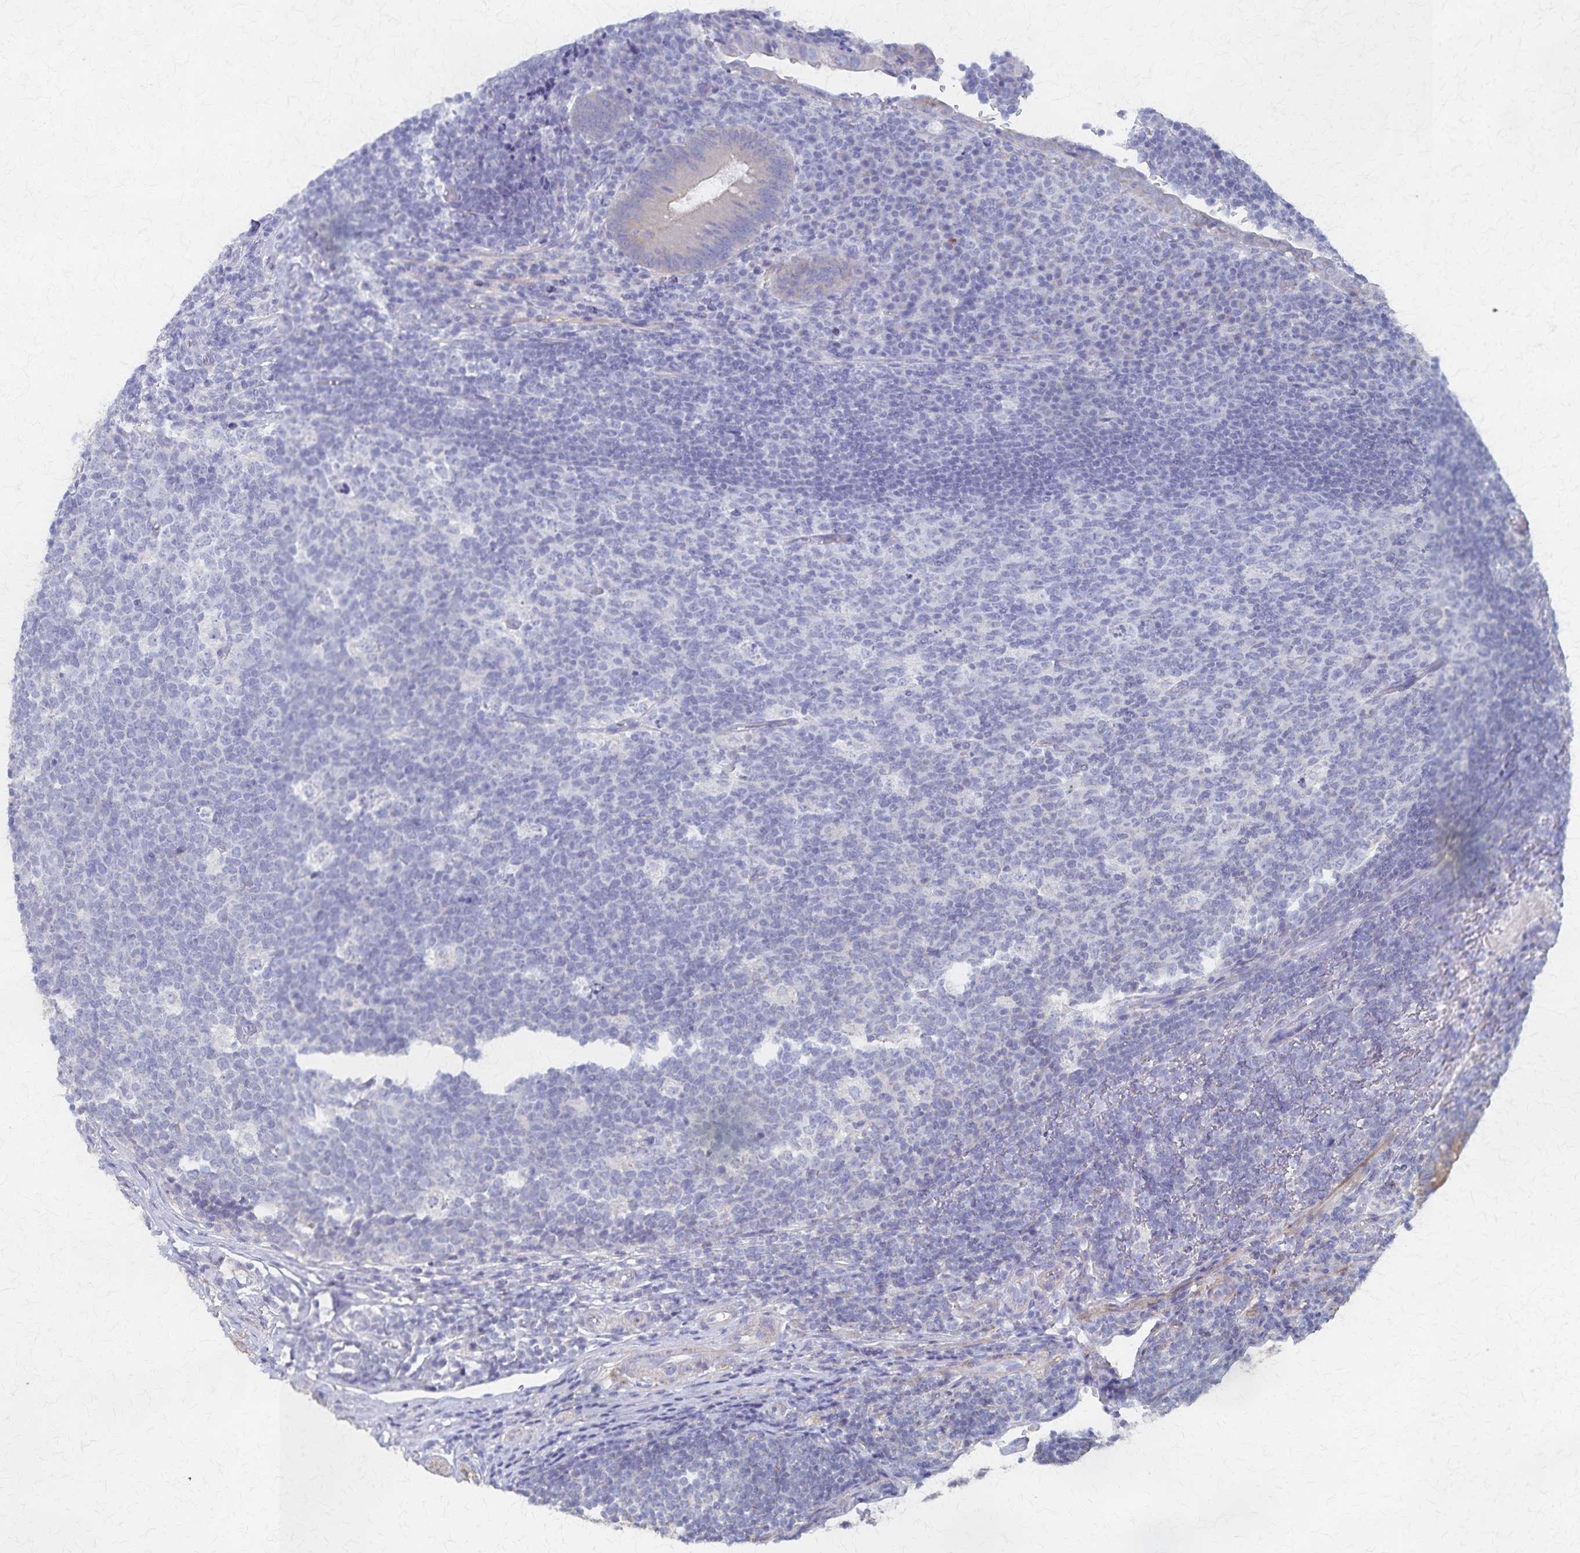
{"staining": {"intensity": "moderate", "quantity": ">75%", "location": "cytoplasmic/membranous"}, "tissue": "appendix", "cell_type": "Glandular cells", "image_type": "normal", "snomed": [{"axis": "morphology", "description": "Normal tissue, NOS"}, {"axis": "topography", "description": "Appendix"}], "caption": "High-power microscopy captured an immunohistochemistry (IHC) micrograph of normal appendix, revealing moderate cytoplasmic/membranous positivity in about >75% of glandular cells.", "gene": "PGAP2", "patient": {"sex": "male", "age": 18}}